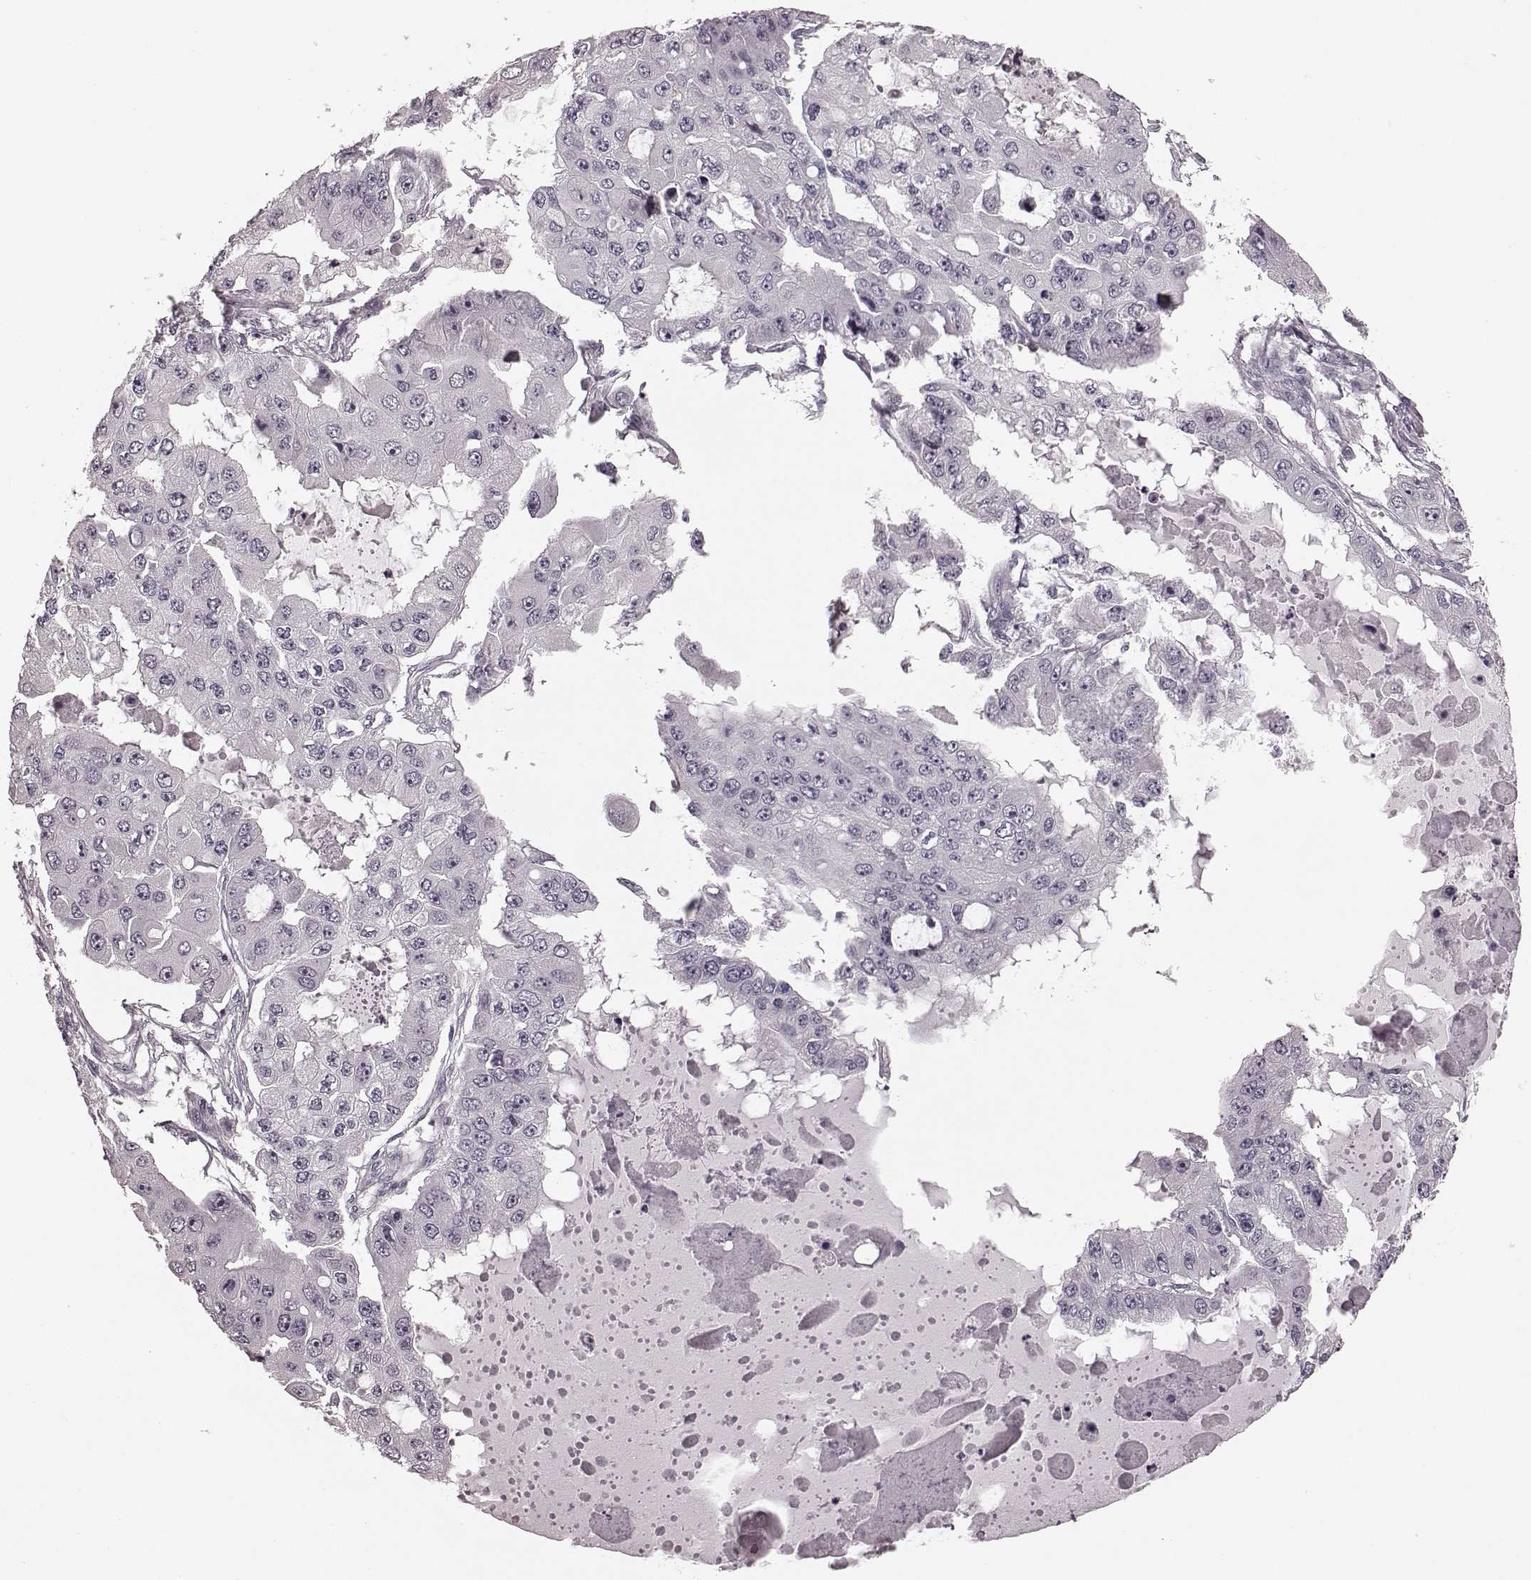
{"staining": {"intensity": "negative", "quantity": "none", "location": "none"}, "tissue": "ovarian cancer", "cell_type": "Tumor cells", "image_type": "cancer", "snomed": [{"axis": "morphology", "description": "Cystadenocarcinoma, serous, NOS"}, {"axis": "topography", "description": "Ovary"}], "caption": "Ovarian cancer was stained to show a protein in brown. There is no significant positivity in tumor cells. (Stains: DAB IHC with hematoxylin counter stain, Microscopy: brightfield microscopy at high magnification).", "gene": "CD28", "patient": {"sex": "female", "age": 56}}